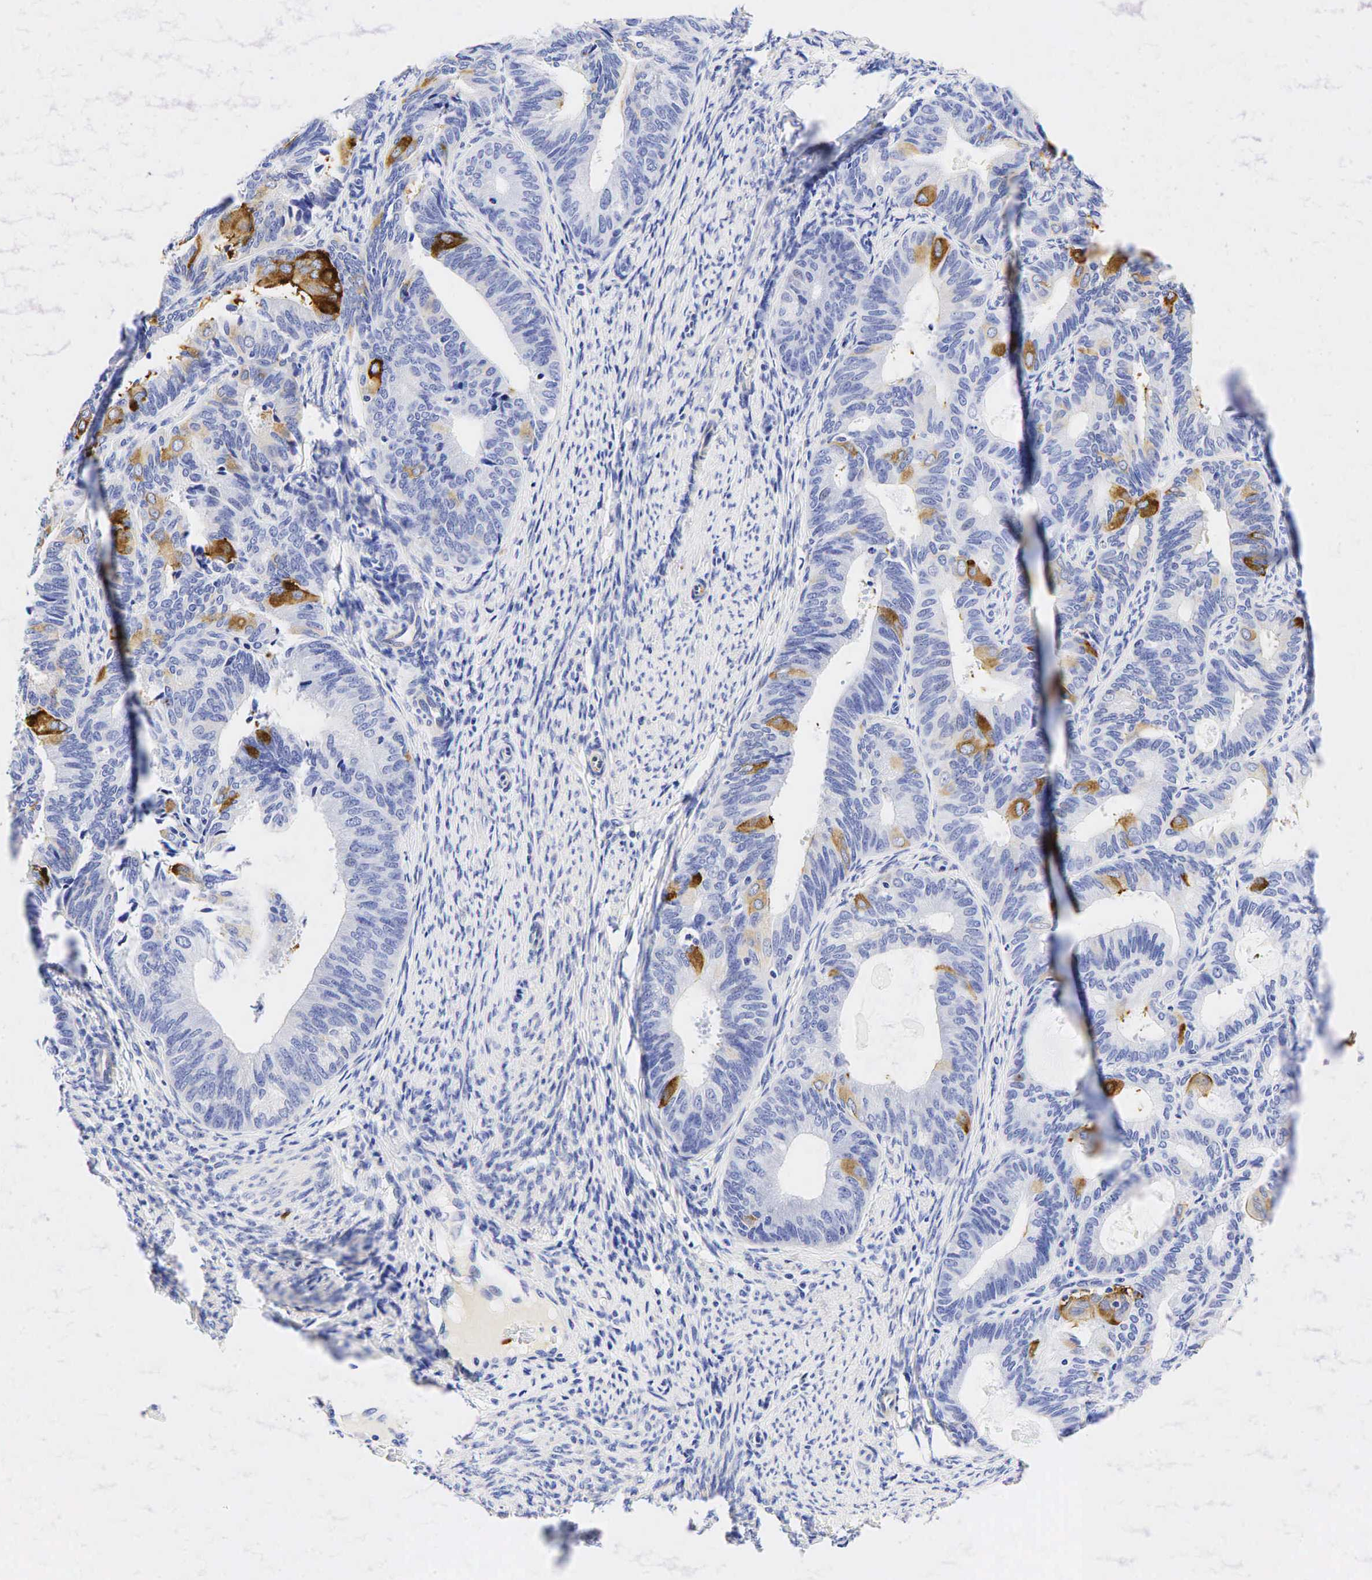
{"staining": {"intensity": "strong", "quantity": "<25%", "location": "cytoplasmic/membranous"}, "tissue": "endometrial cancer", "cell_type": "Tumor cells", "image_type": "cancer", "snomed": [{"axis": "morphology", "description": "Adenocarcinoma, NOS"}, {"axis": "topography", "description": "Endometrium"}], "caption": "An IHC histopathology image of tumor tissue is shown. Protein staining in brown labels strong cytoplasmic/membranous positivity in endometrial adenocarcinoma within tumor cells. (brown staining indicates protein expression, while blue staining denotes nuclei).", "gene": "TNFRSF8", "patient": {"sex": "female", "age": 63}}